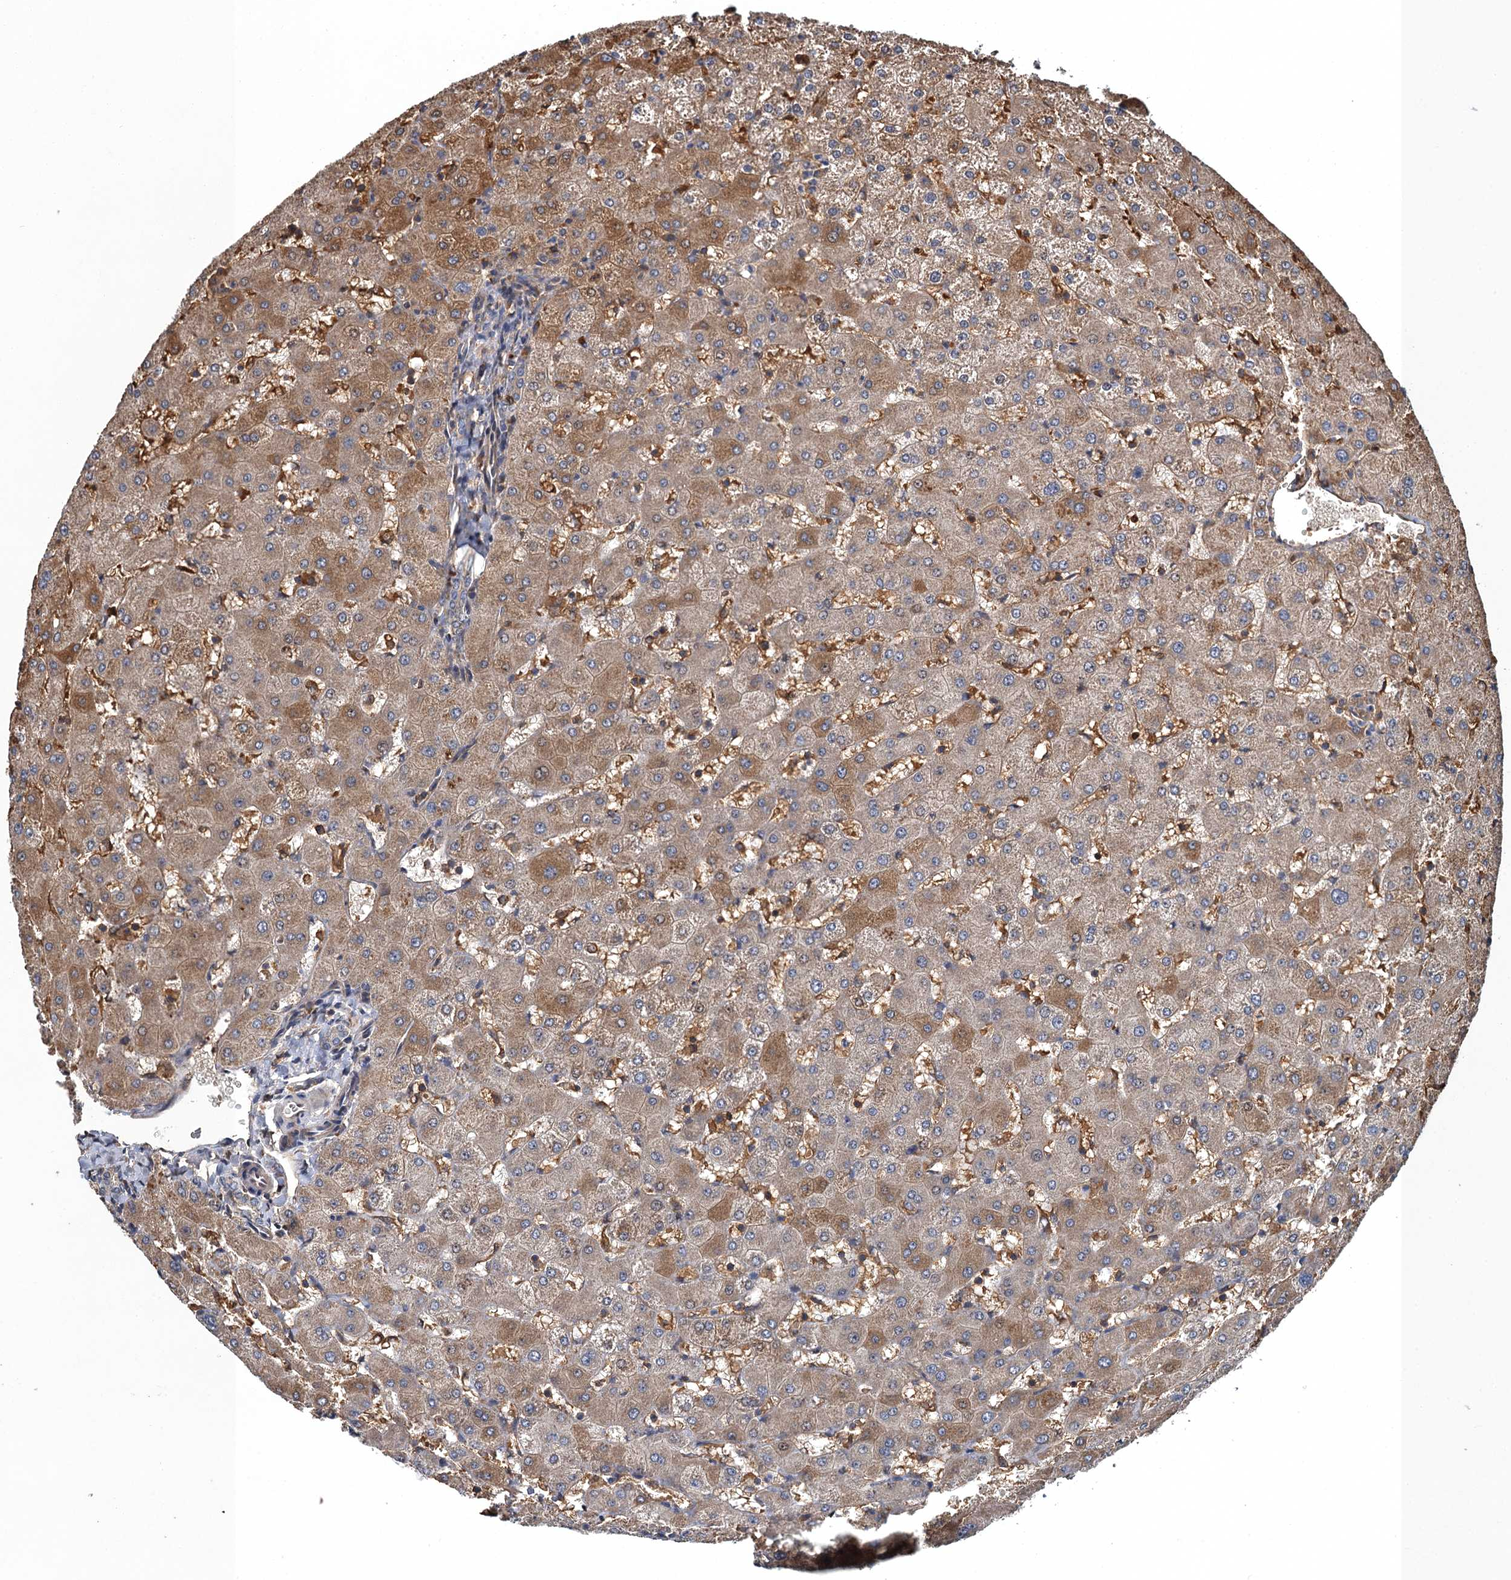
{"staining": {"intensity": "weak", "quantity": "25%-75%", "location": "cytoplasmic/membranous"}, "tissue": "liver", "cell_type": "Cholangiocytes", "image_type": "normal", "snomed": [{"axis": "morphology", "description": "Normal tissue, NOS"}, {"axis": "topography", "description": "Liver"}], "caption": "Protein staining of unremarkable liver demonstrates weak cytoplasmic/membranous positivity in about 25%-75% of cholangiocytes. The protein of interest is stained brown, and the nuclei are stained in blue (DAB IHC with brightfield microscopy, high magnification).", "gene": "SNX32", "patient": {"sex": "female", "age": 63}}